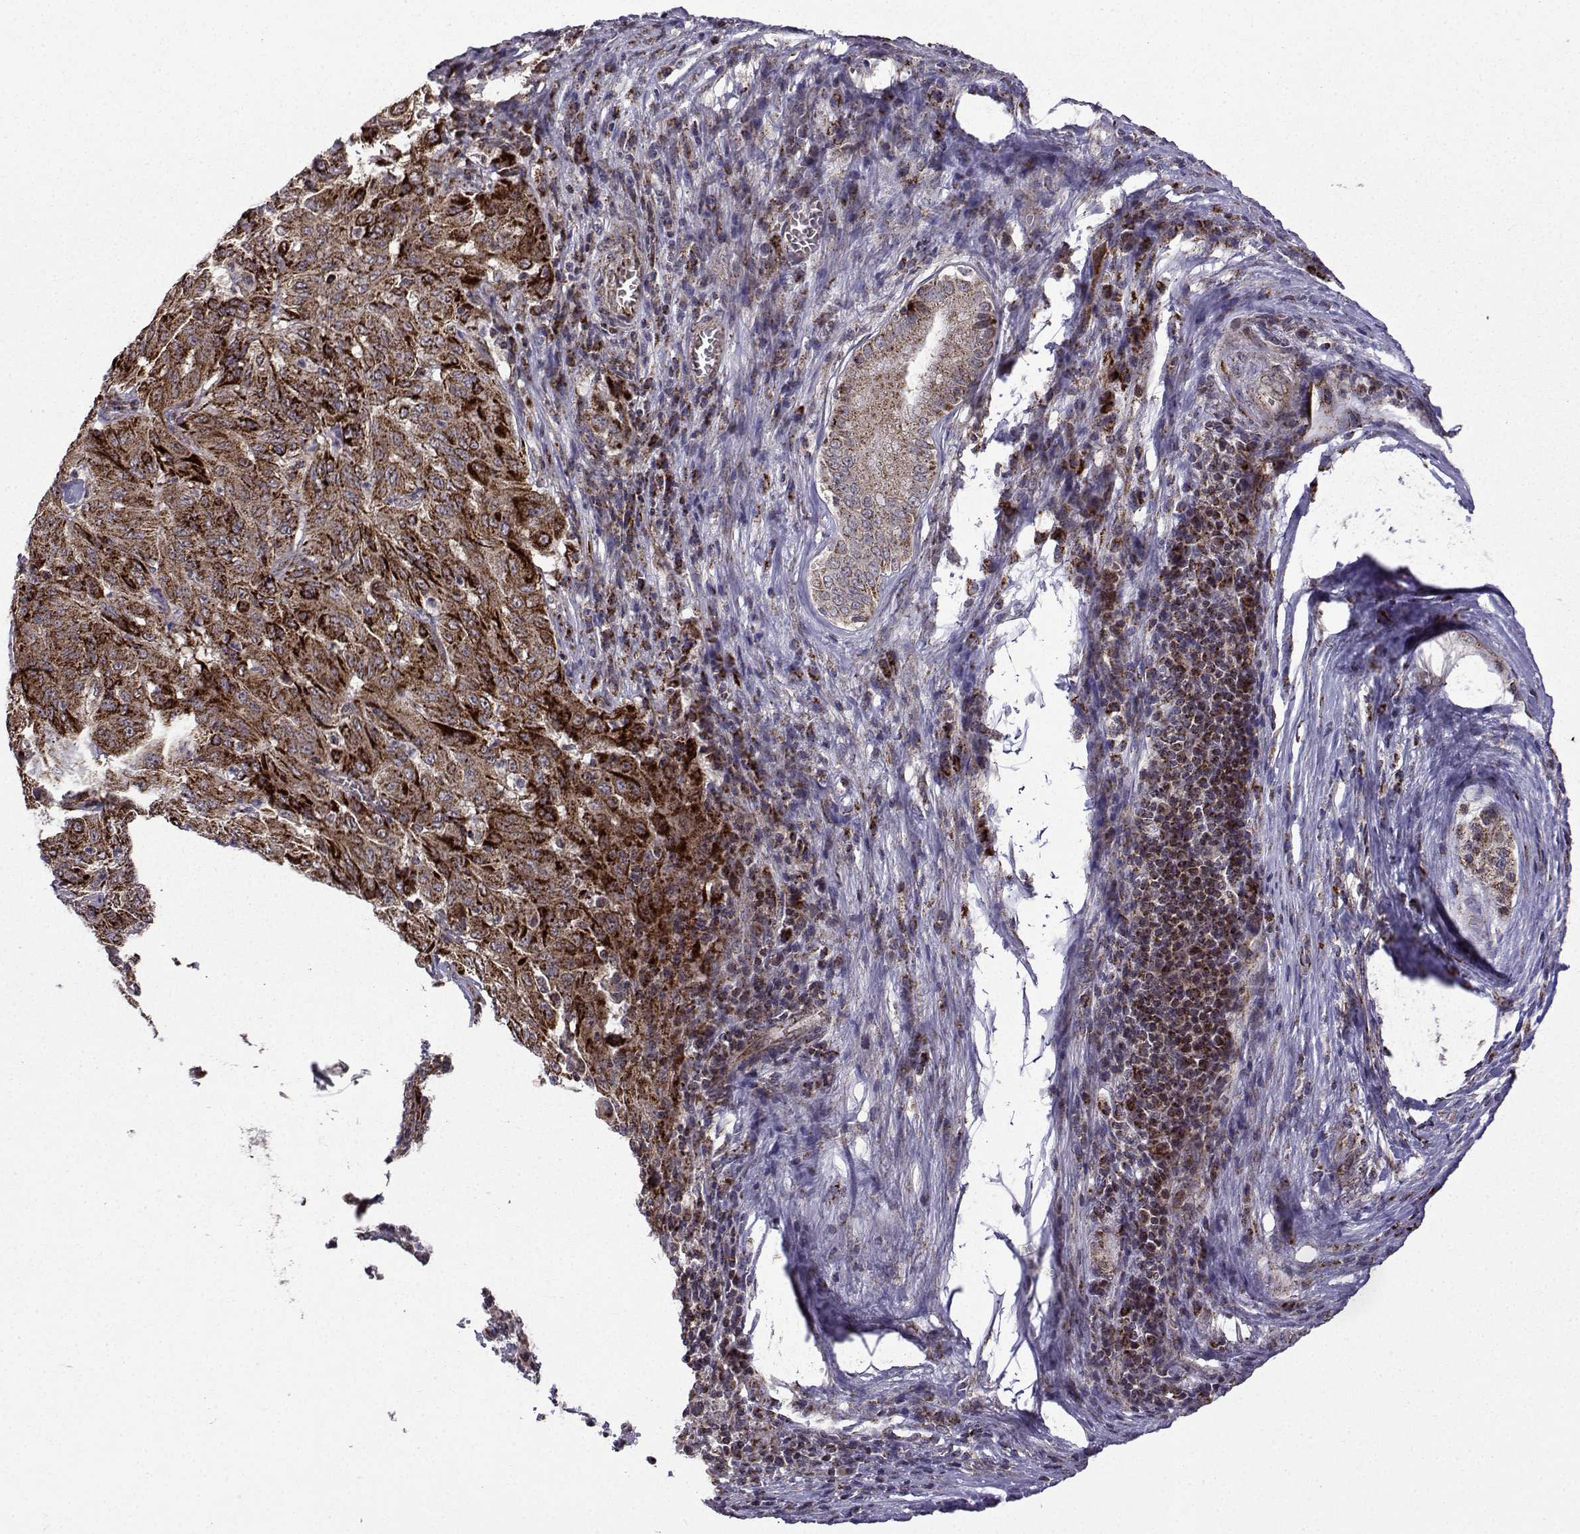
{"staining": {"intensity": "strong", "quantity": "<25%", "location": "cytoplasmic/membranous"}, "tissue": "pancreatic cancer", "cell_type": "Tumor cells", "image_type": "cancer", "snomed": [{"axis": "morphology", "description": "Adenocarcinoma, NOS"}, {"axis": "topography", "description": "Pancreas"}], "caption": "Brown immunohistochemical staining in pancreatic adenocarcinoma exhibits strong cytoplasmic/membranous positivity in about <25% of tumor cells. (brown staining indicates protein expression, while blue staining denotes nuclei).", "gene": "TAB2", "patient": {"sex": "male", "age": 63}}